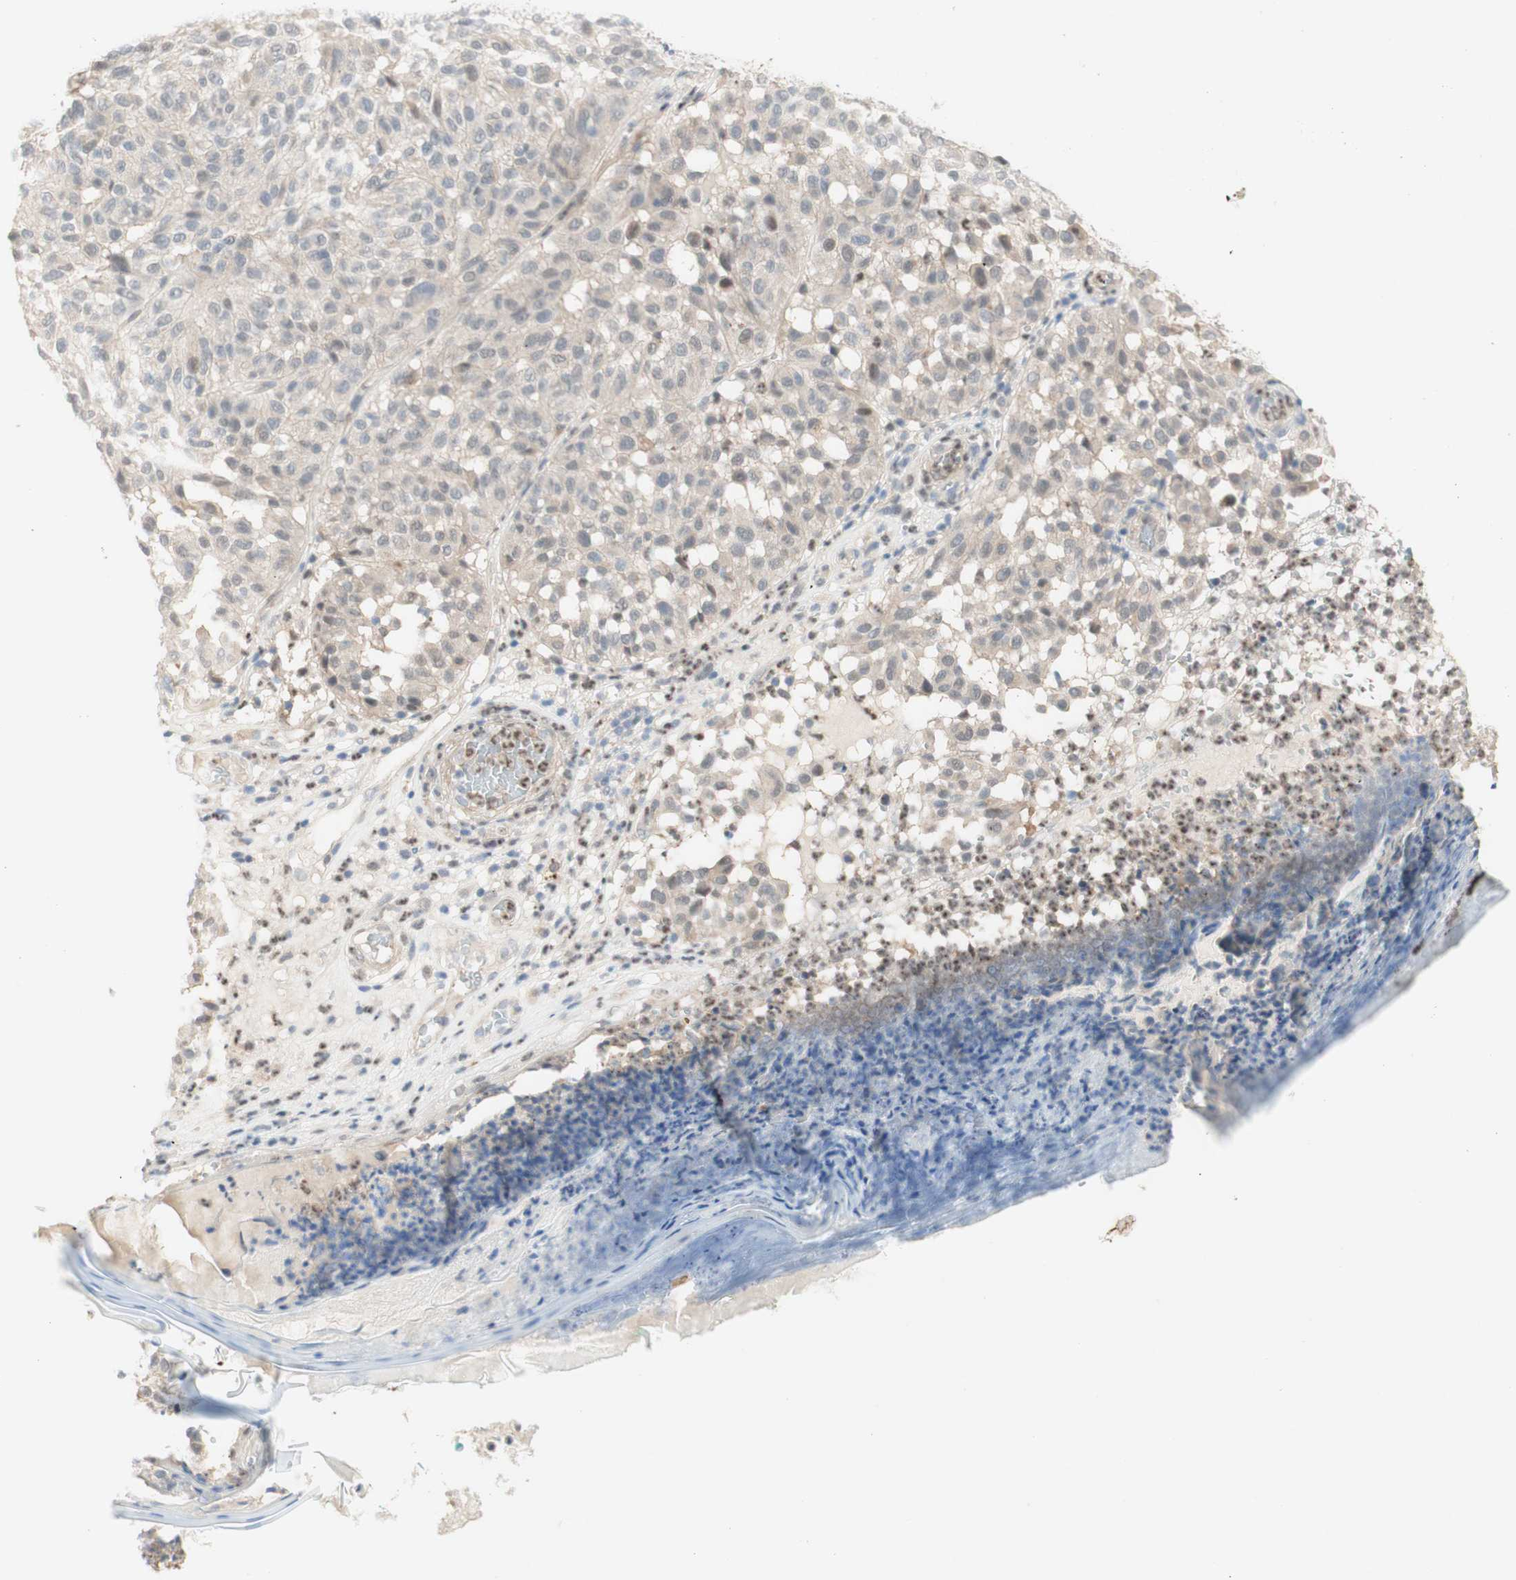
{"staining": {"intensity": "weak", "quantity": "<25%", "location": "nuclear"}, "tissue": "melanoma", "cell_type": "Tumor cells", "image_type": "cancer", "snomed": [{"axis": "morphology", "description": "Malignant melanoma, NOS"}, {"axis": "topography", "description": "Skin"}], "caption": "Immunohistochemistry (IHC) photomicrograph of neoplastic tissue: malignant melanoma stained with DAB (3,3'-diaminobenzidine) shows no significant protein expression in tumor cells.", "gene": "RFNG", "patient": {"sex": "female", "age": 46}}